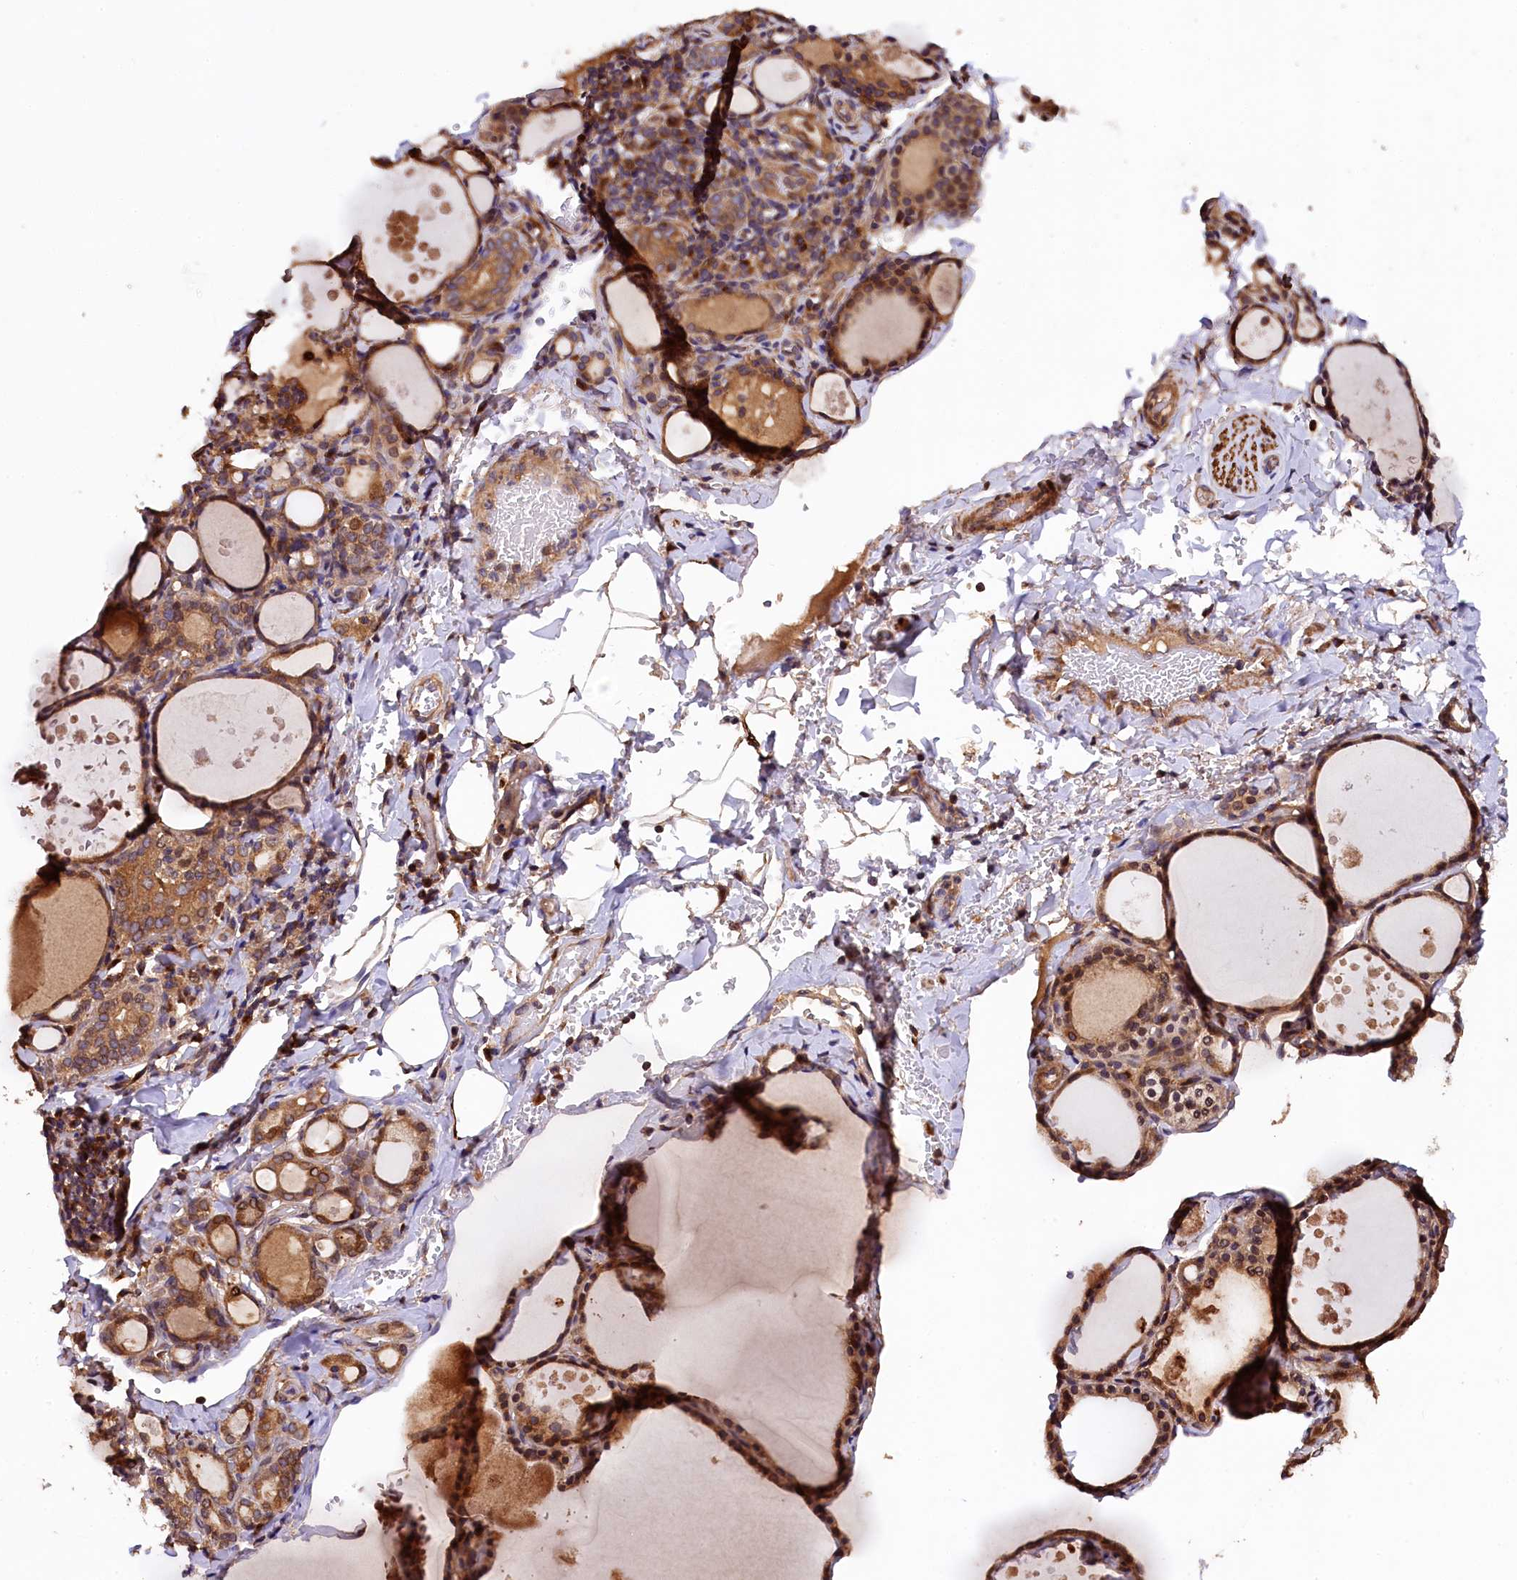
{"staining": {"intensity": "strong", "quantity": ">75%", "location": "cytoplasmic/membranous"}, "tissue": "thyroid gland", "cell_type": "Glandular cells", "image_type": "normal", "snomed": [{"axis": "morphology", "description": "Normal tissue, NOS"}, {"axis": "topography", "description": "Thyroid gland"}], "caption": "Protein staining demonstrates strong cytoplasmic/membranous positivity in about >75% of glandular cells in unremarkable thyroid gland.", "gene": "KLC2", "patient": {"sex": "male", "age": 56}}